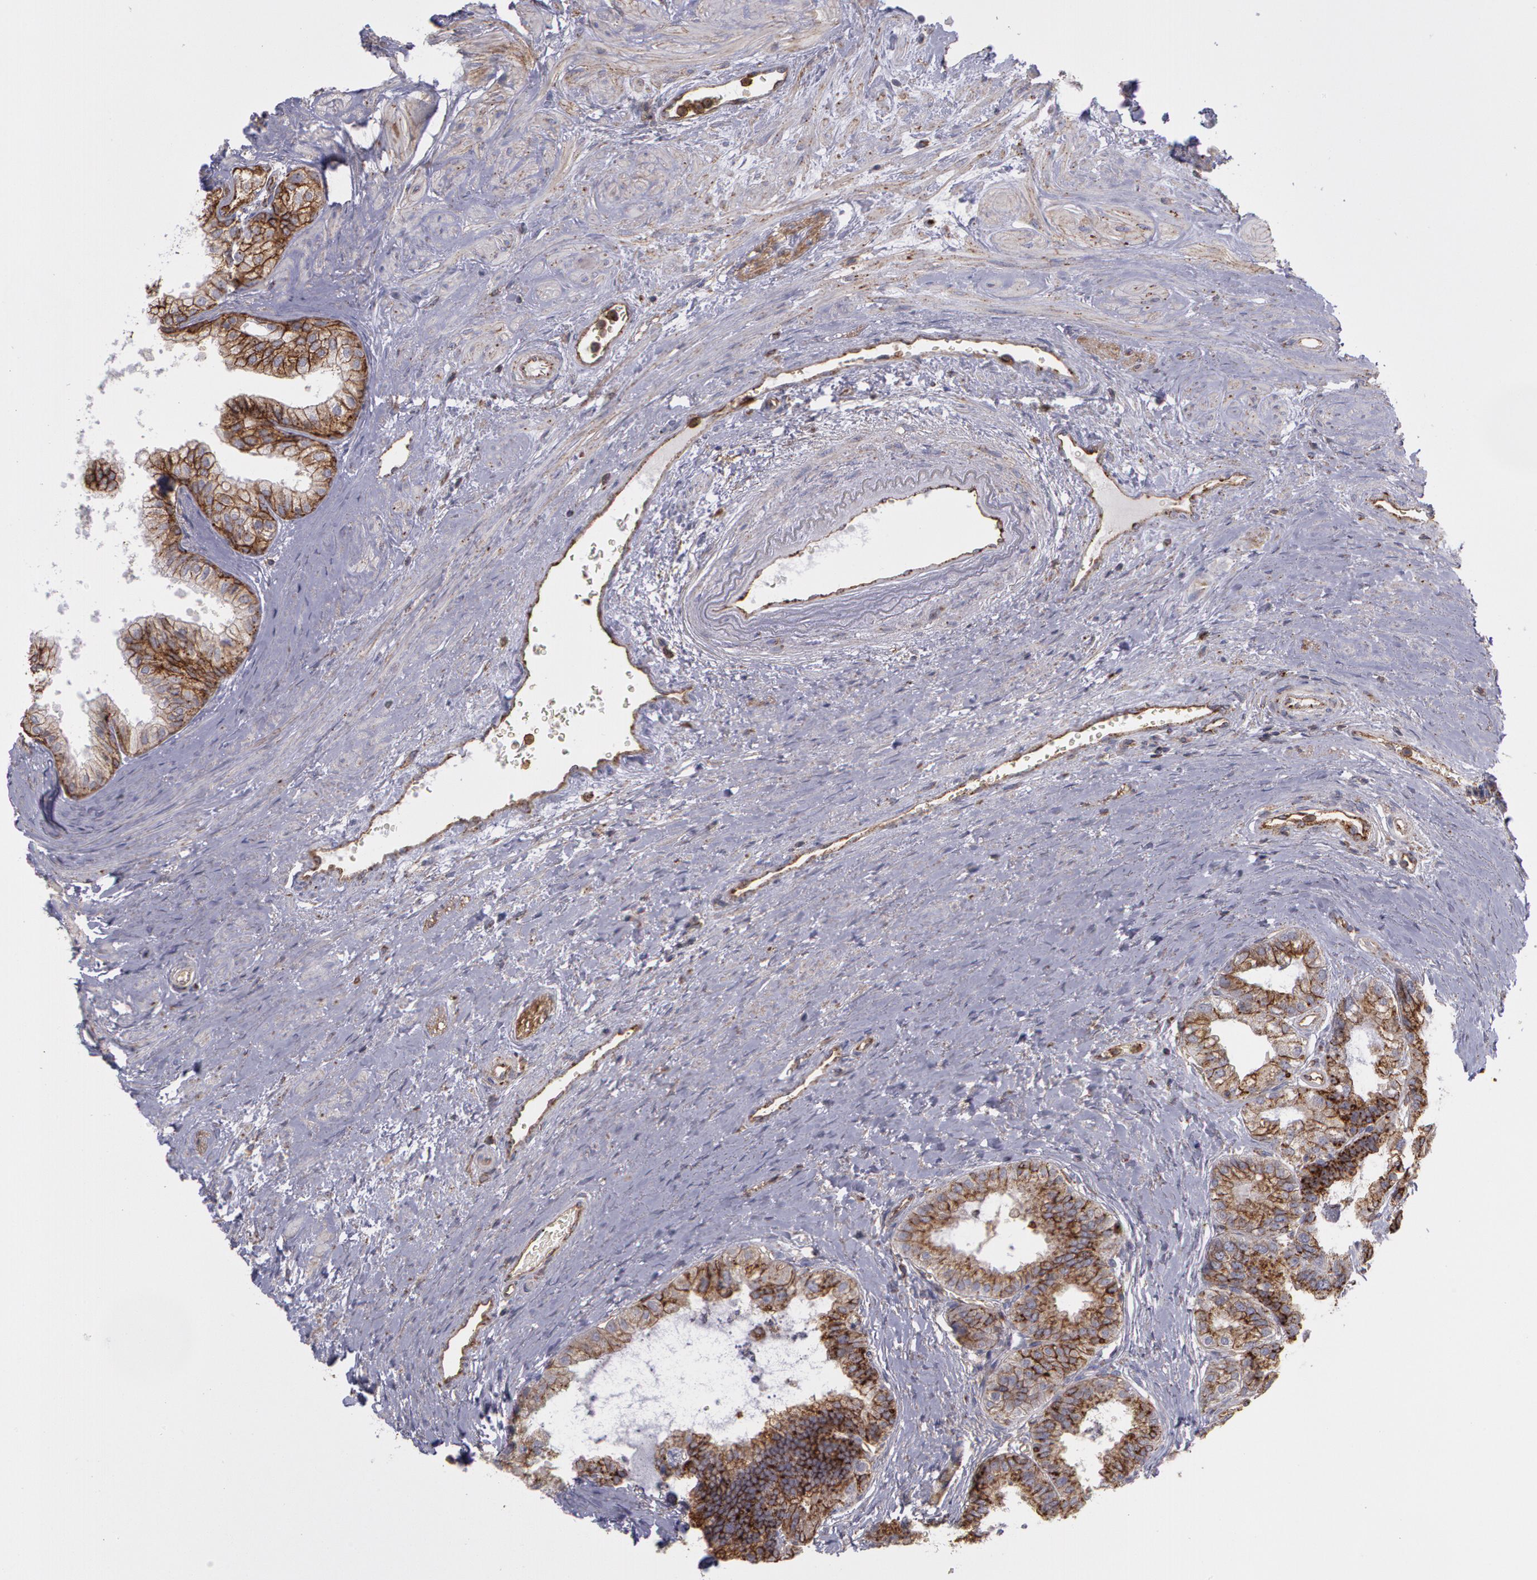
{"staining": {"intensity": "strong", "quantity": ">75%", "location": "cytoplasmic/membranous"}, "tissue": "prostate", "cell_type": "Glandular cells", "image_type": "normal", "snomed": [{"axis": "morphology", "description": "Normal tissue, NOS"}, {"axis": "topography", "description": "Prostate"}], "caption": "Protein expression analysis of normal prostate reveals strong cytoplasmic/membranous staining in approximately >75% of glandular cells.", "gene": "FLOT2", "patient": {"sex": "male", "age": 60}}